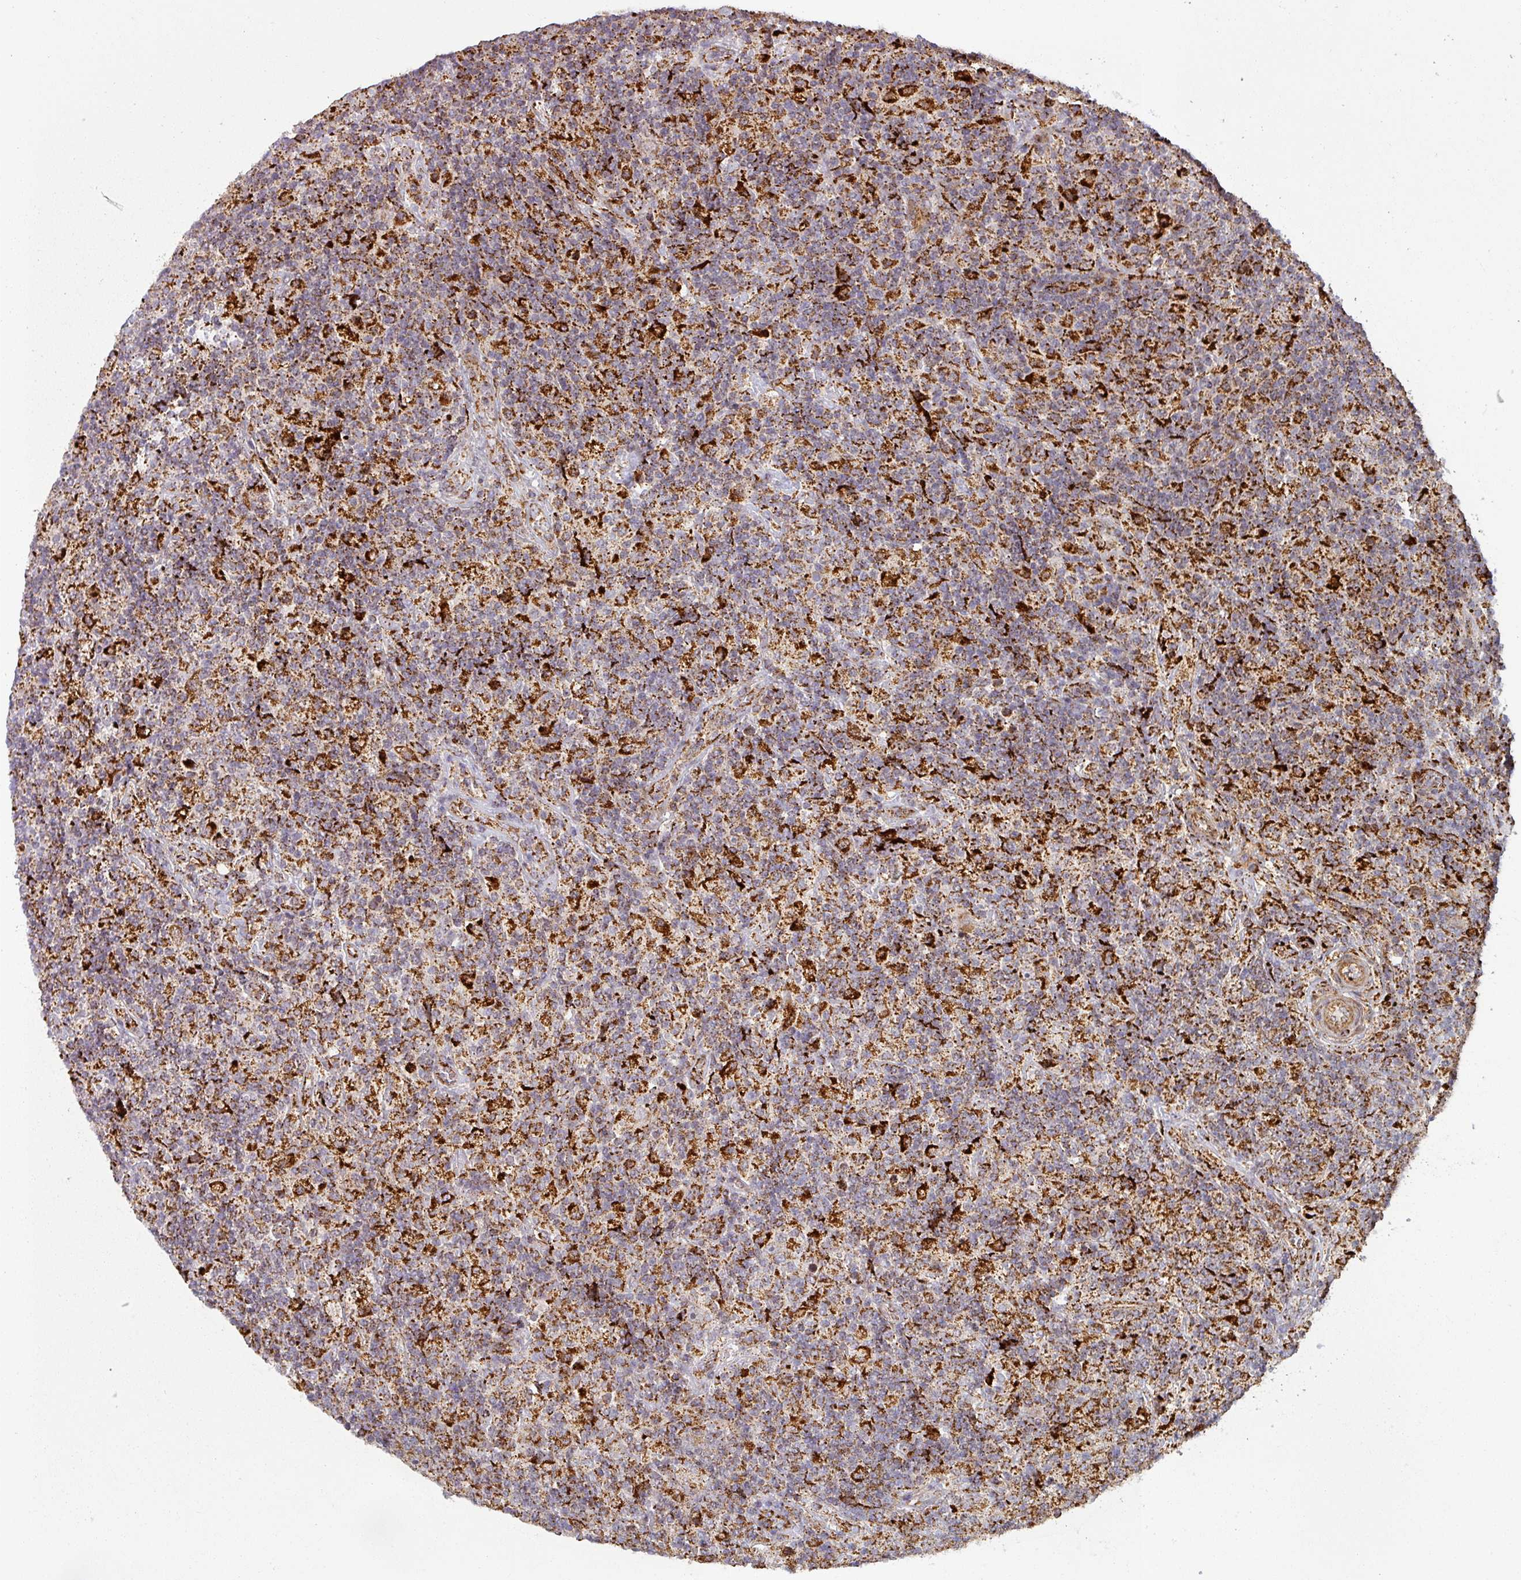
{"staining": {"intensity": "strong", "quantity": ">75%", "location": "cytoplasmic/membranous"}, "tissue": "lymphoma", "cell_type": "Tumor cells", "image_type": "cancer", "snomed": [{"axis": "morphology", "description": "Hodgkin's disease, NOS"}, {"axis": "topography", "description": "Lymph node"}], "caption": "A micrograph of human lymphoma stained for a protein exhibits strong cytoplasmic/membranous brown staining in tumor cells.", "gene": "GPD2", "patient": {"sex": "male", "age": 70}}